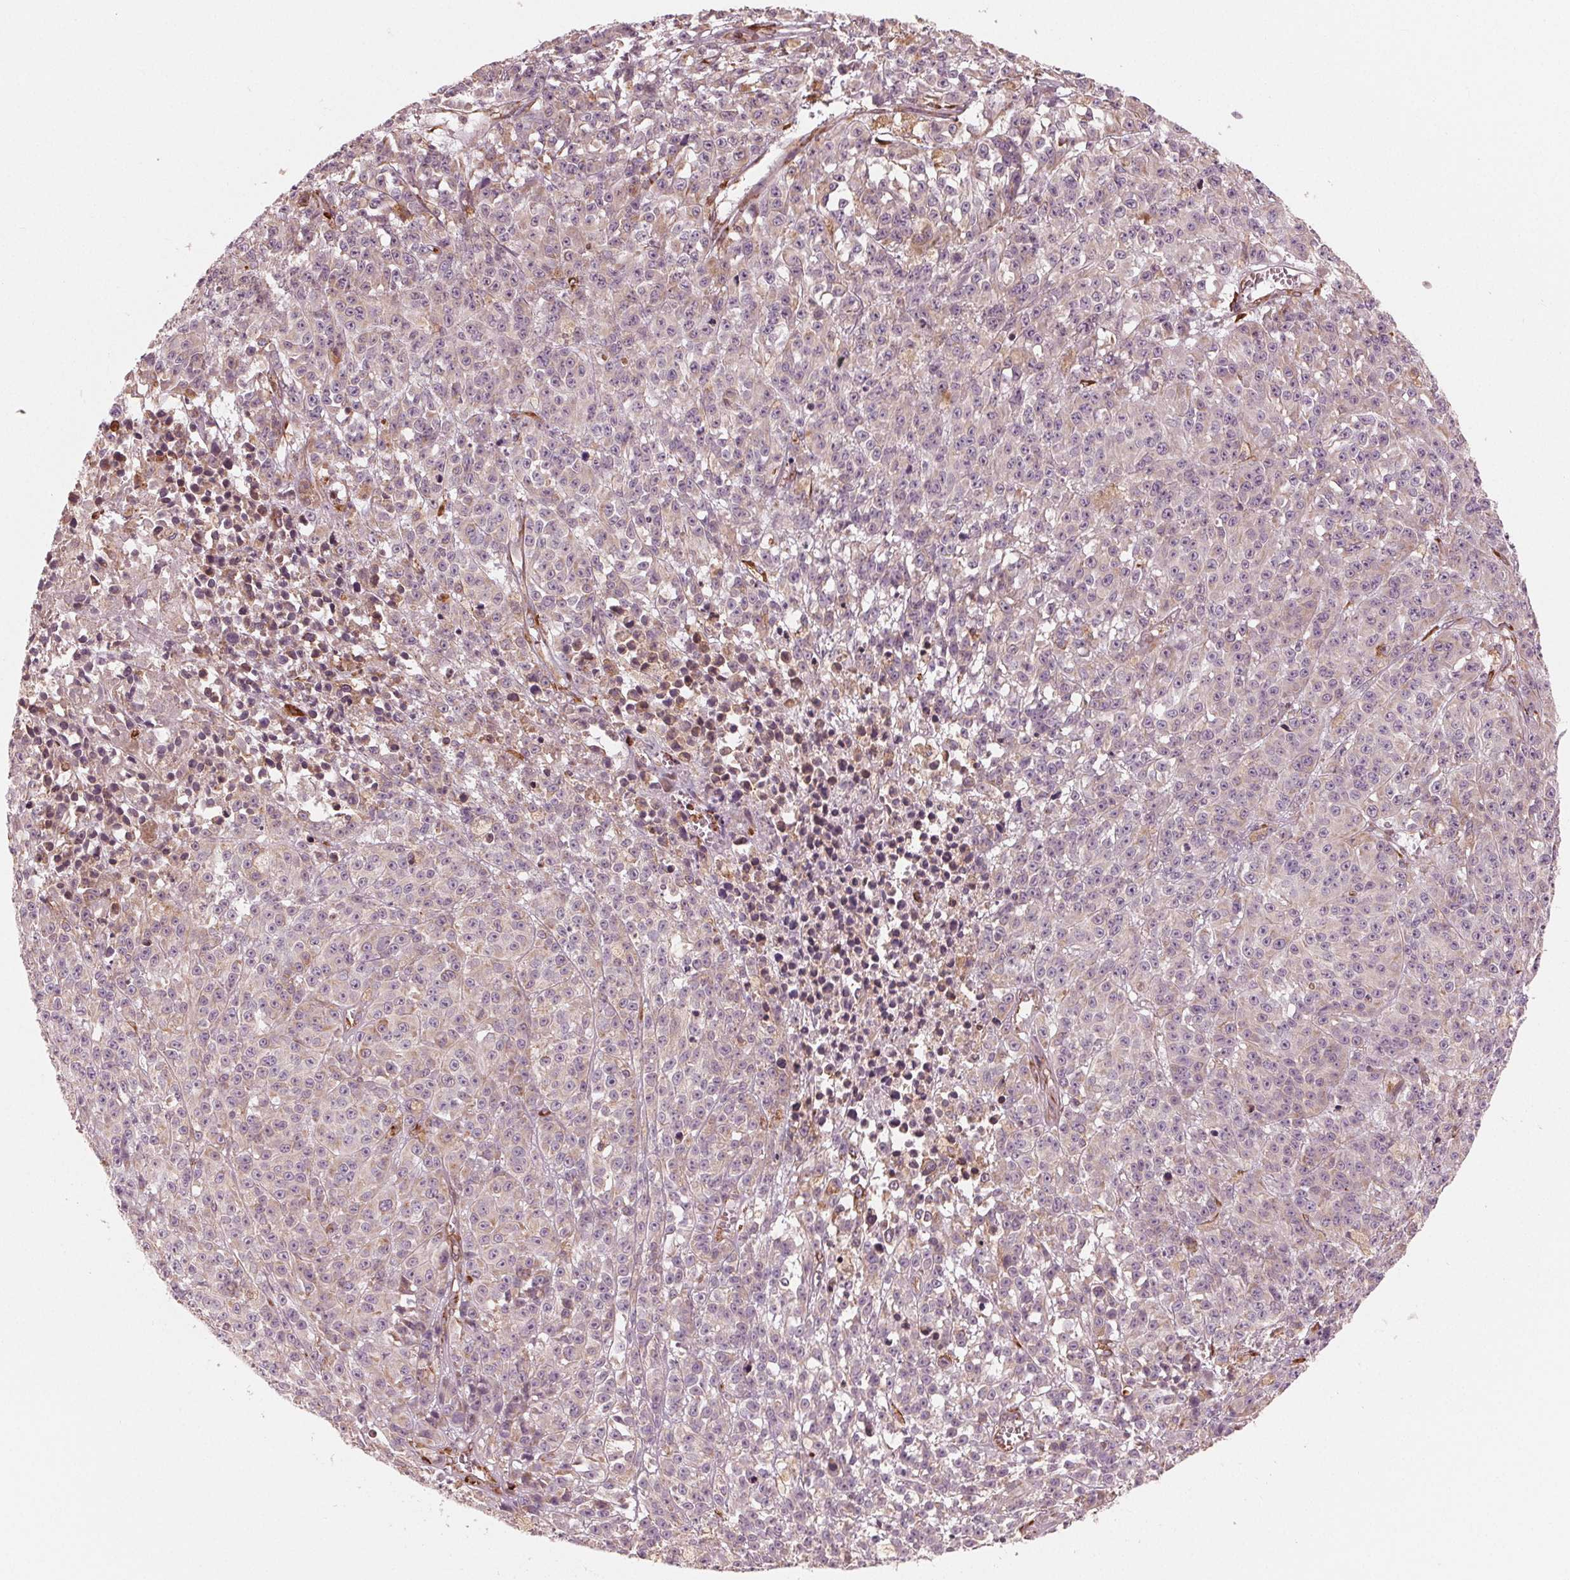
{"staining": {"intensity": "weak", "quantity": "<25%", "location": "cytoplasmic/membranous"}, "tissue": "melanoma", "cell_type": "Tumor cells", "image_type": "cancer", "snomed": [{"axis": "morphology", "description": "Malignant melanoma, NOS"}, {"axis": "topography", "description": "Skin"}], "caption": "Tumor cells show no significant expression in malignant melanoma.", "gene": "IKBIP", "patient": {"sex": "female", "age": 58}}